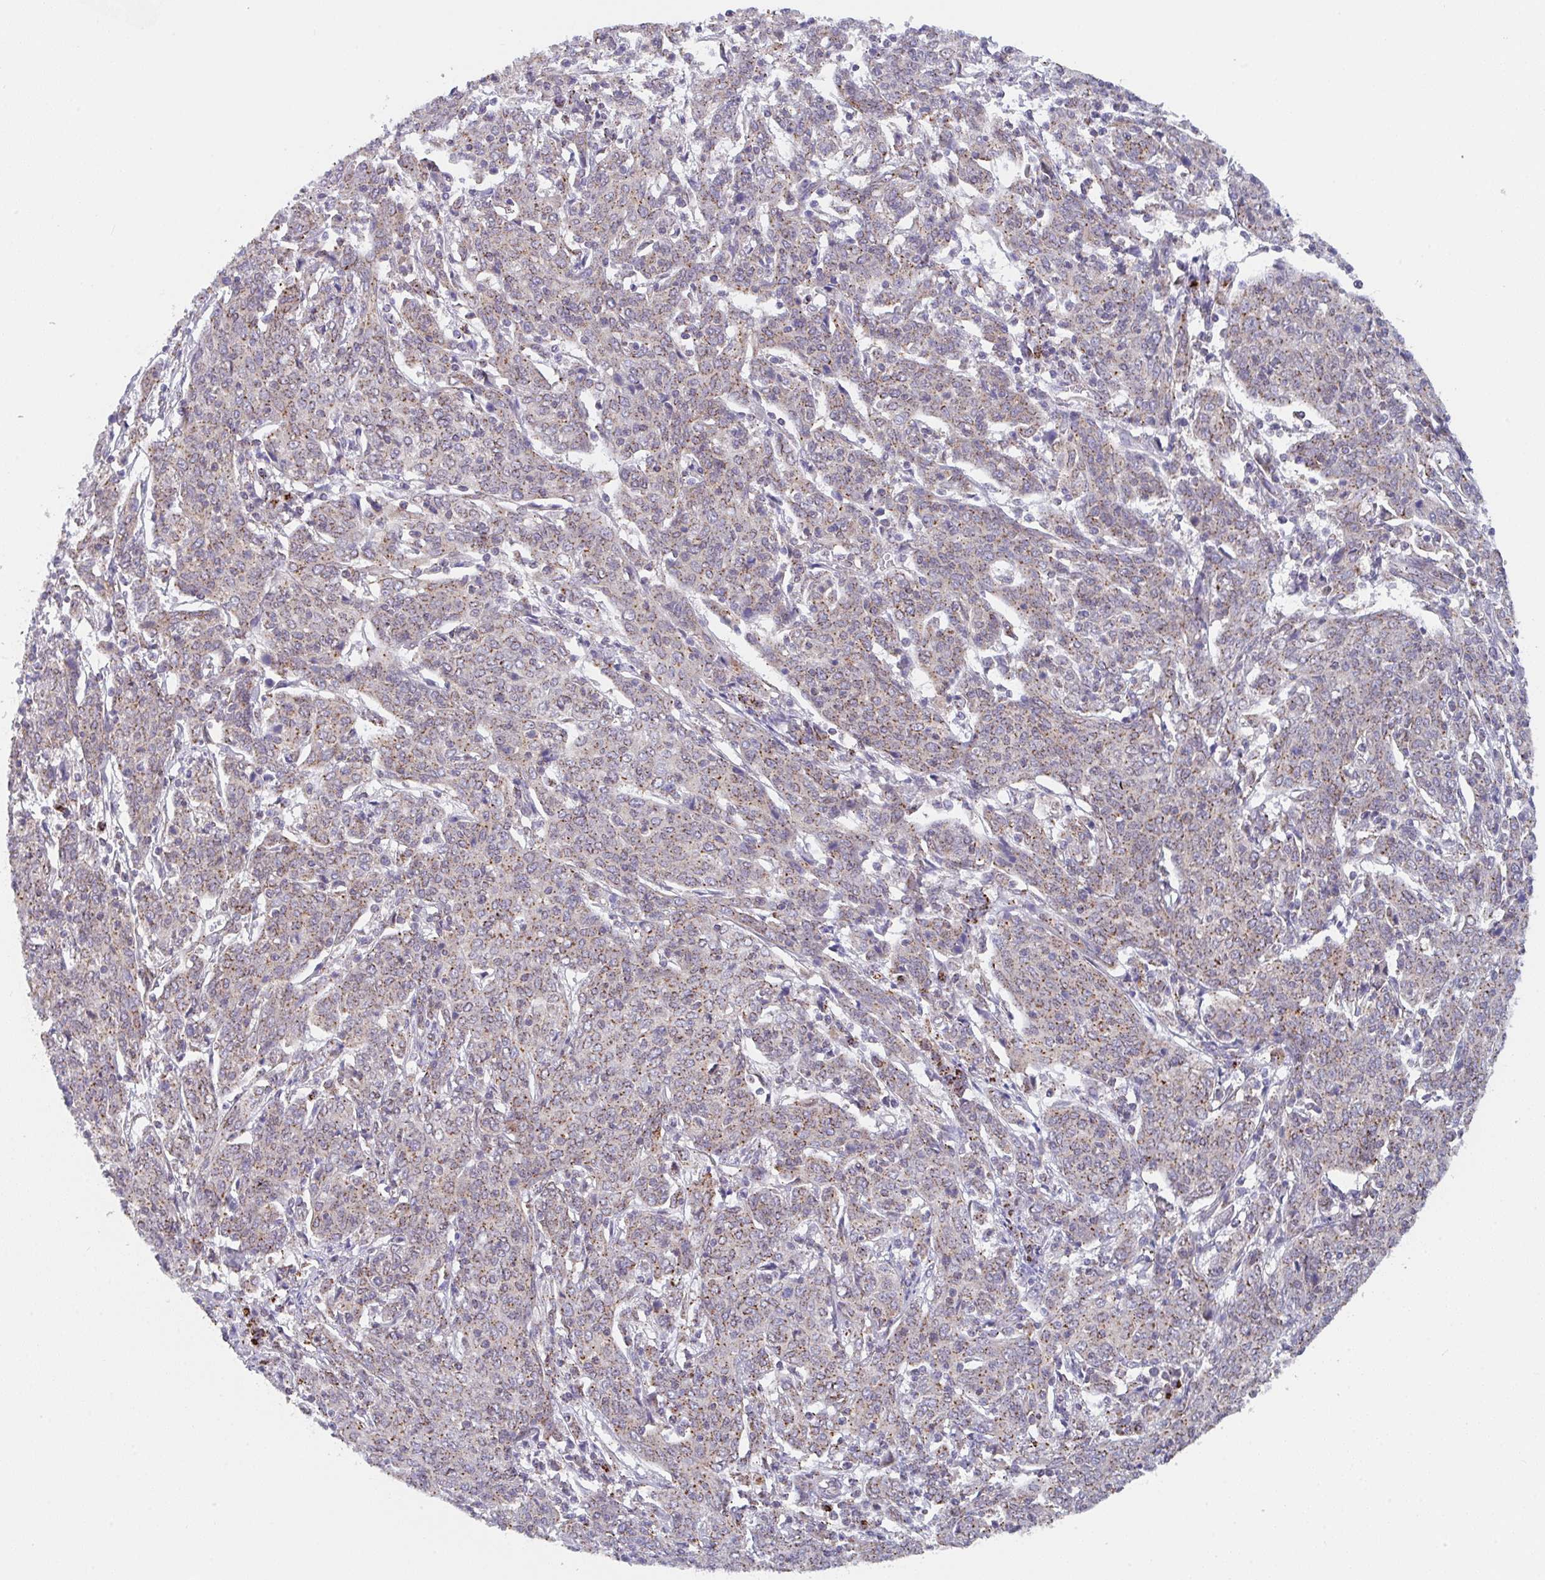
{"staining": {"intensity": "moderate", "quantity": "25%-75%", "location": "cytoplasmic/membranous"}, "tissue": "cervical cancer", "cell_type": "Tumor cells", "image_type": "cancer", "snomed": [{"axis": "morphology", "description": "Squamous cell carcinoma, NOS"}, {"axis": "topography", "description": "Cervix"}], "caption": "Immunohistochemical staining of human cervical cancer displays medium levels of moderate cytoplasmic/membranous protein expression in approximately 25%-75% of tumor cells.", "gene": "PROSER3", "patient": {"sex": "female", "age": 67}}